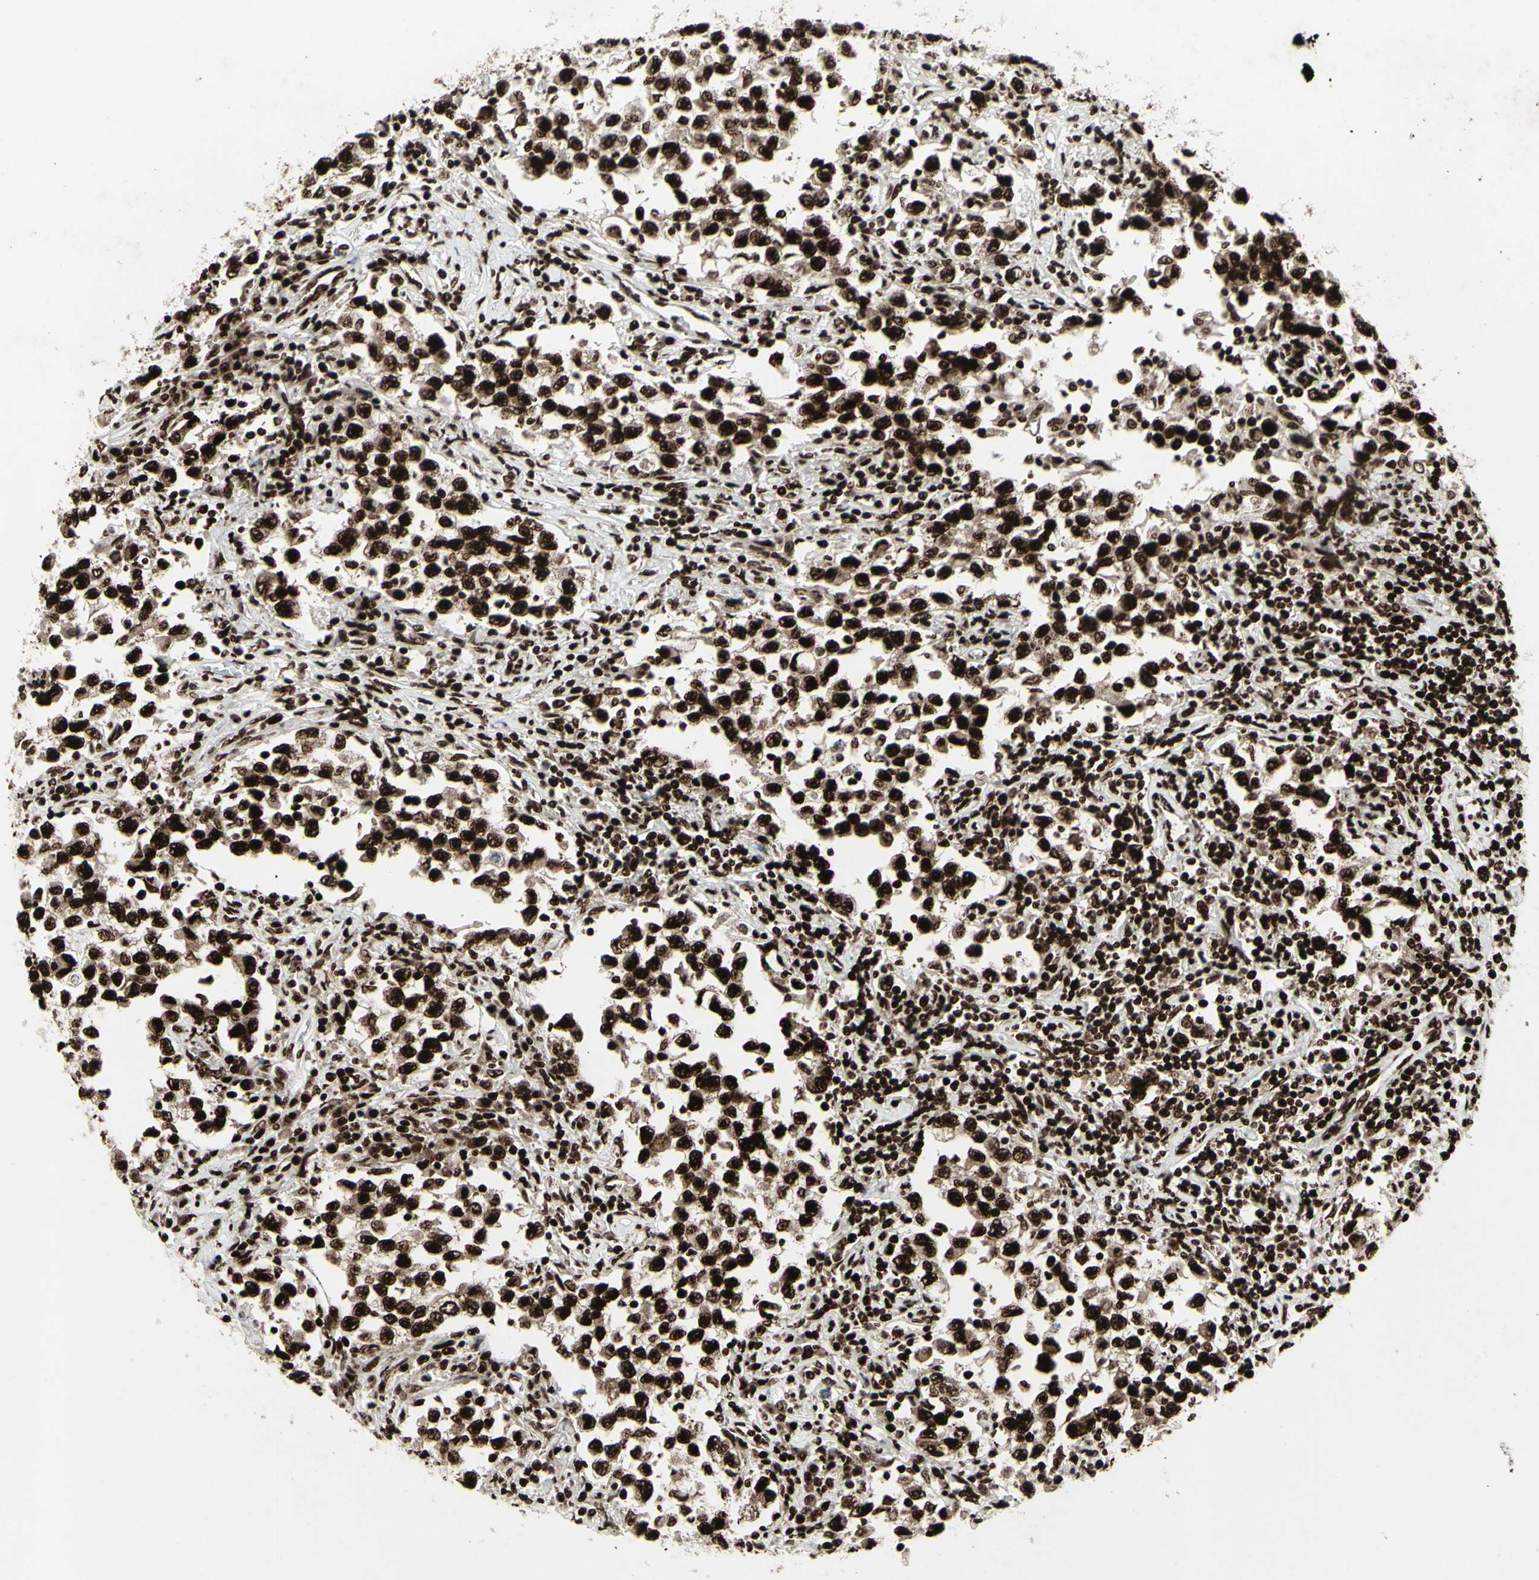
{"staining": {"intensity": "strong", "quantity": ">75%", "location": "nuclear"}, "tissue": "testis cancer", "cell_type": "Tumor cells", "image_type": "cancer", "snomed": [{"axis": "morphology", "description": "Carcinoma, Embryonal, NOS"}, {"axis": "topography", "description": "Testis"}], "caption": "Tumor cells exhibit strong nuclear staining in about >75% of cells in embryonal carcinoma (testis).", "gene": "U2AF2", "patient": {"sex": "male", "age": 21}}